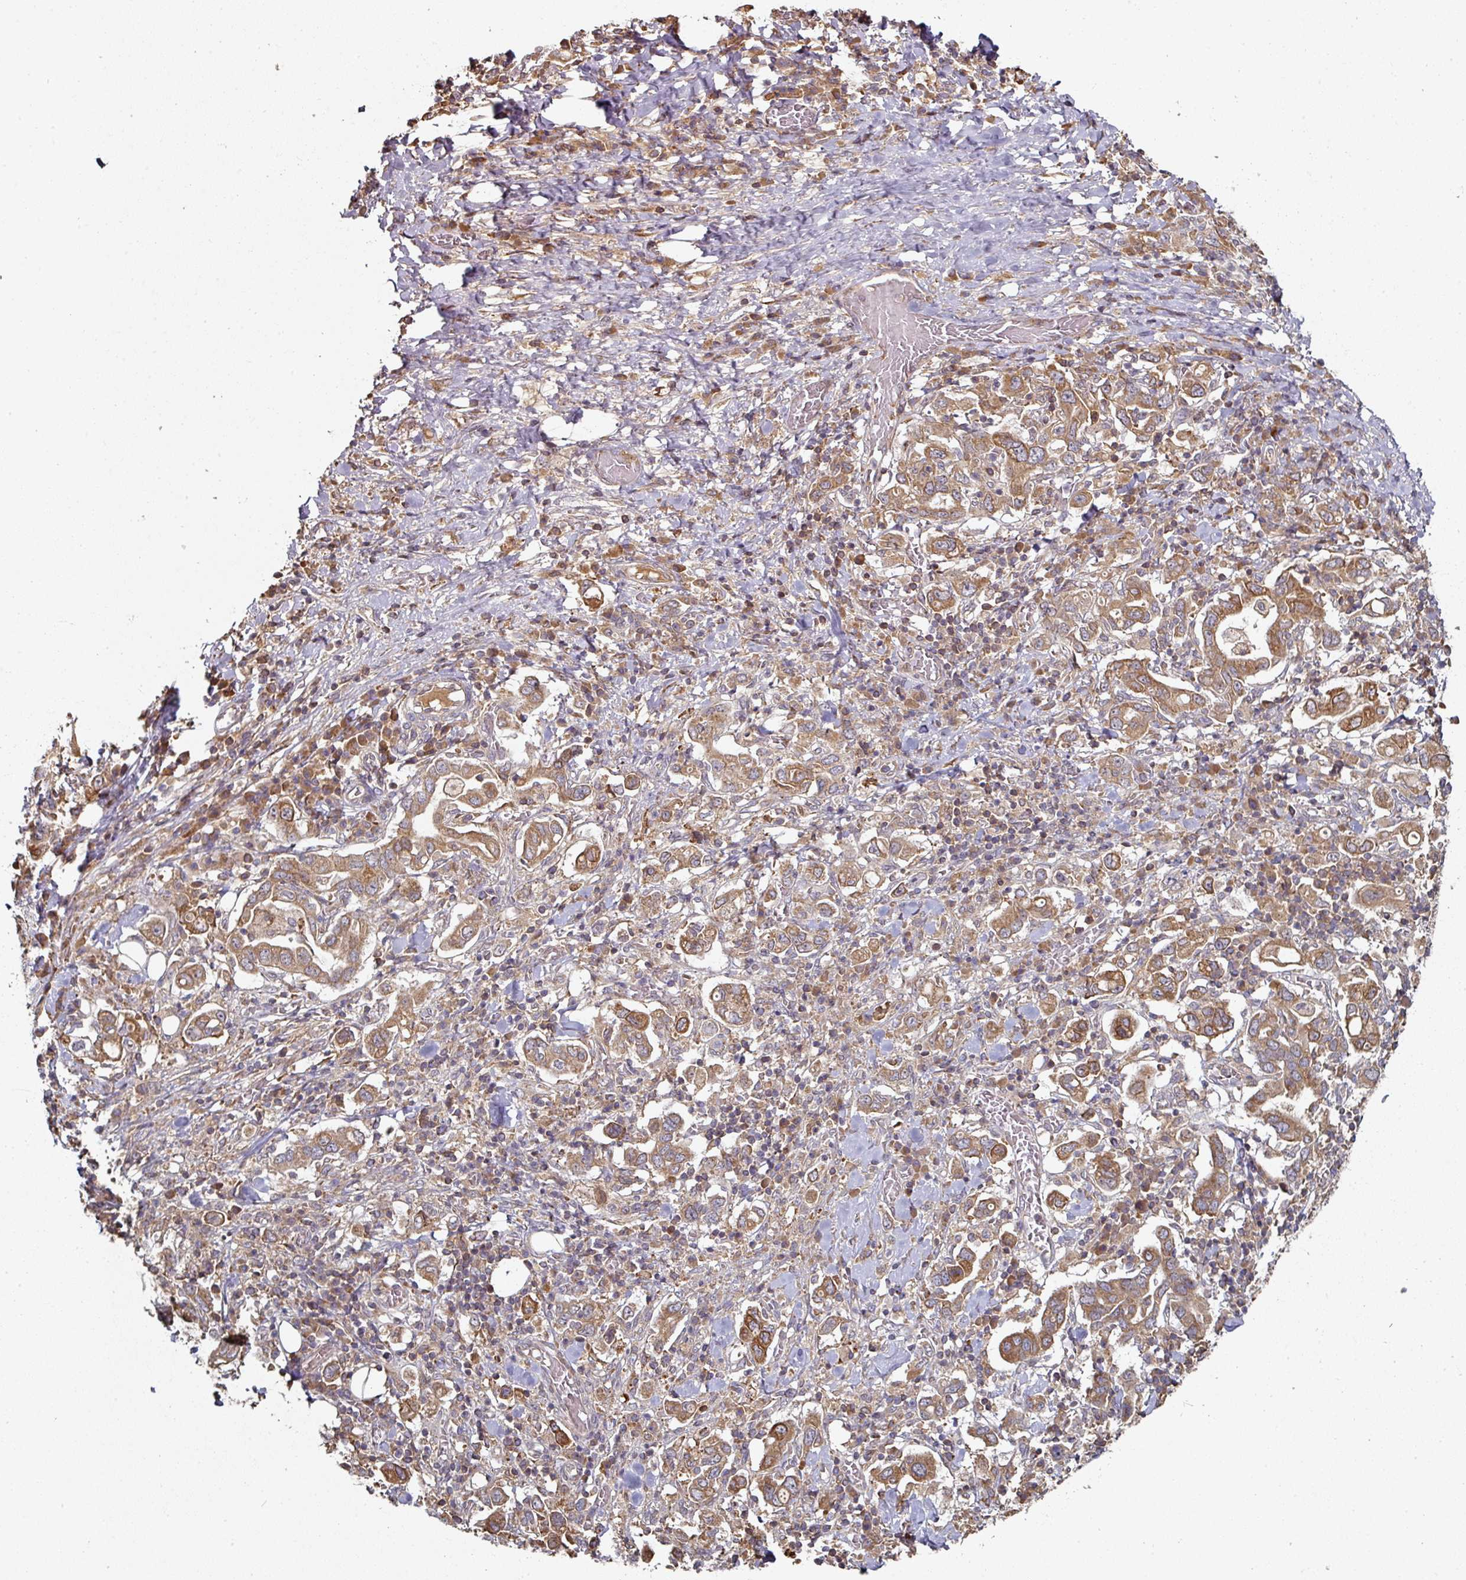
{"staining": {"intensity": "moderate", "quantity": ">75%", "location": "cytoplasmic/membranous"}, "tissue": "stomach cancer", "cell_type": "Tumor cells", "image_type": "cancer", "snomed": [{"axis": "morphology", "description": "Adenocarcinoma, NOS"}, {"axis": "topography", "description": "Stomach, upper"}, {"axis": "topography", "description": "Stomach"}], "caption": "There is medium levels of moderate cytoplasmic/membranous staining in tumor cells of stomach cancer (adenocarcinoma), as demonstrated by immunohistochemical staining (brown color).", "gene": "CEP95", "patient": {"sex": "male", "age": 62}}